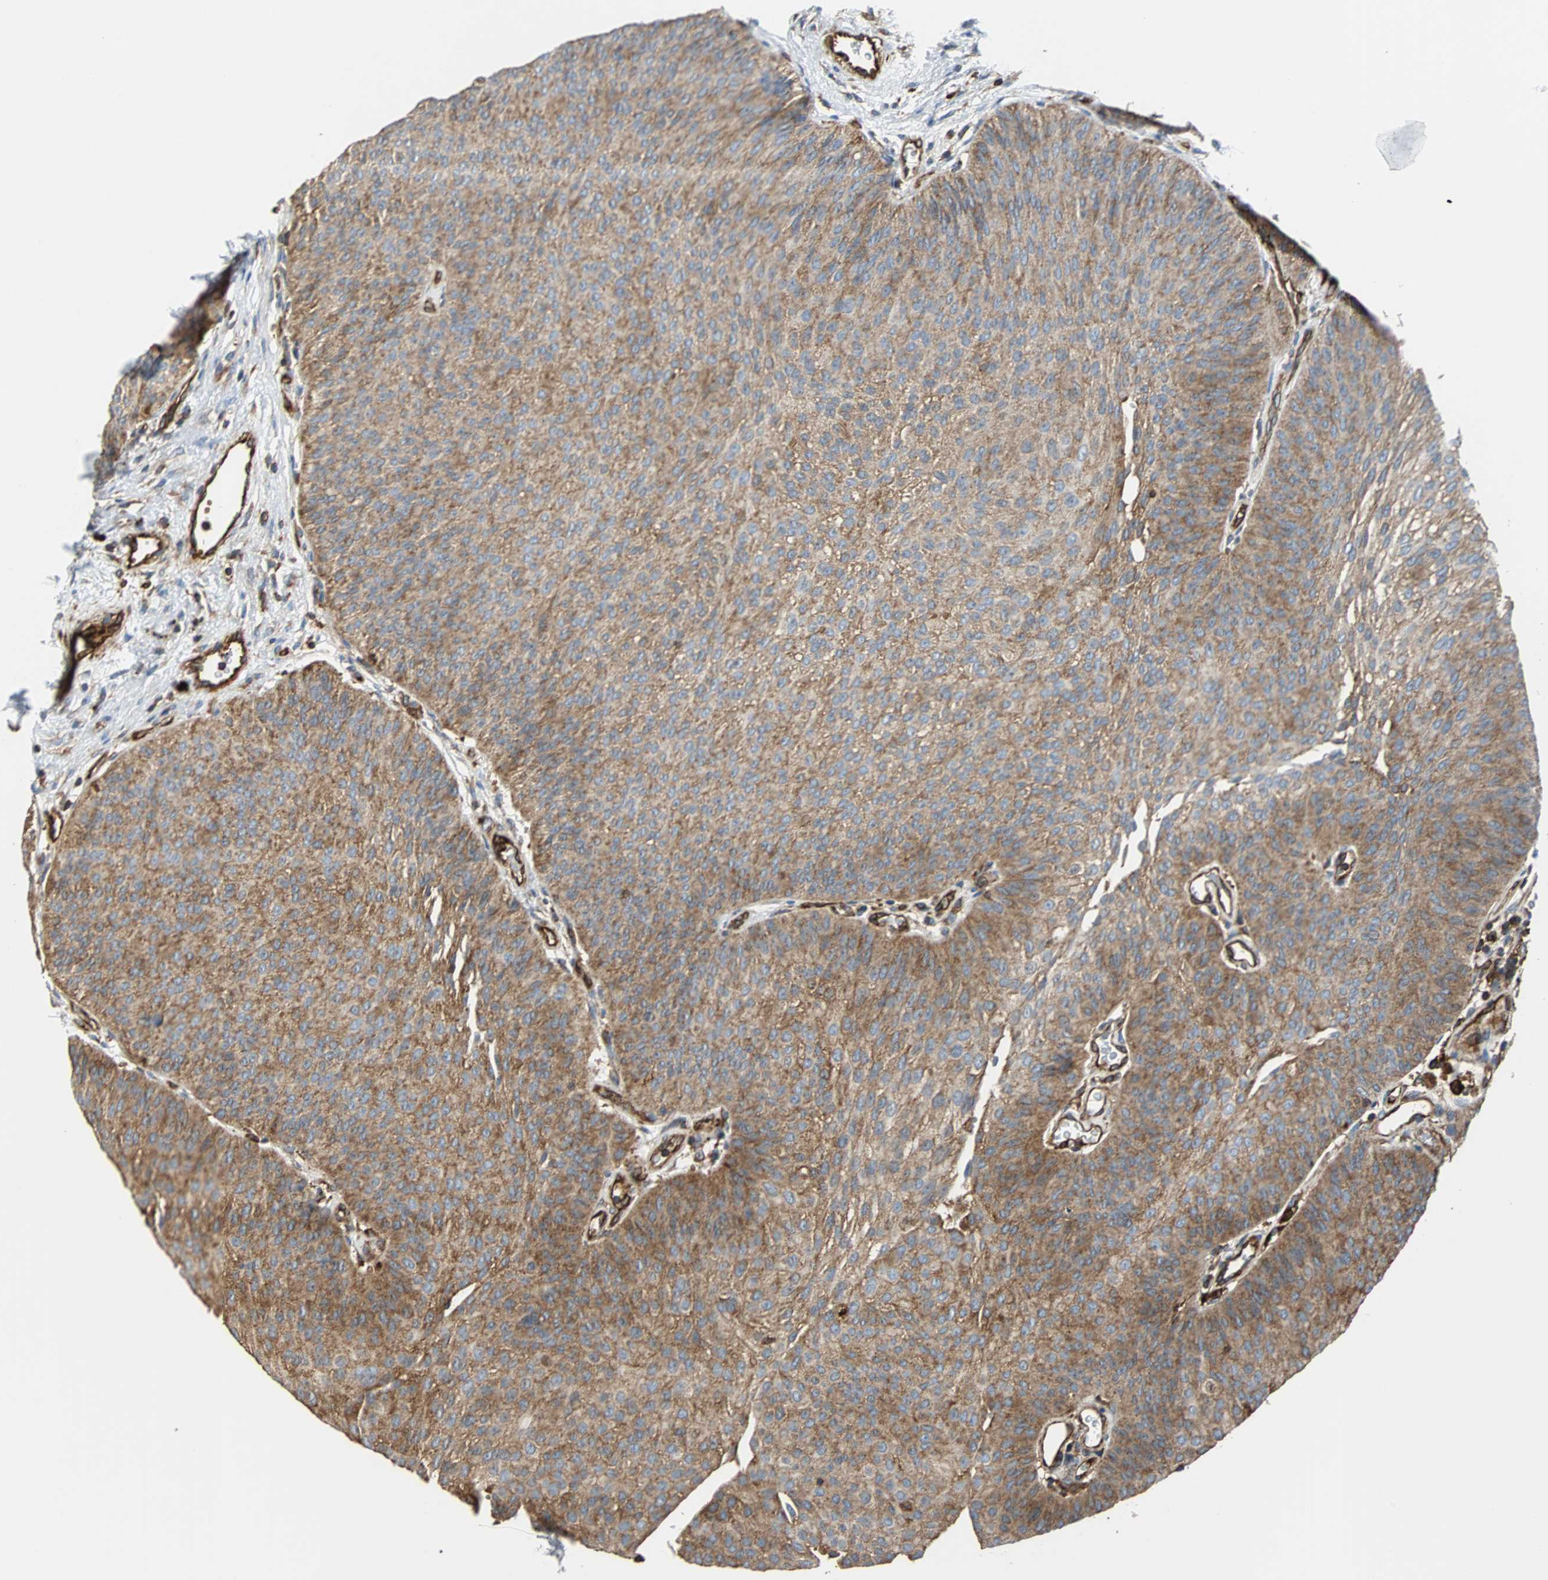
{"staining": {"intensity": "weak", "quantity": ">75%", "location": "cytoplasmic/membranous"}, "tissue": "urothelial cancer", "cell_type": "Tumor cells", "image_type": "cancer", "snomed": [{"axis": "morphology", "description": "Urothelial carcinoma, Low grade"}, {"axis": "topography", "description": "Urinary bladder"}], "caption": "The histopathology image reveals staining of urothelial carcinoma (low-grade), revealing weak cytoplasmic/membranous protein positivity (brown color) within tumor cells.", "gene": "PLCG2", "patient": {"sex": "female", "age": 60}}